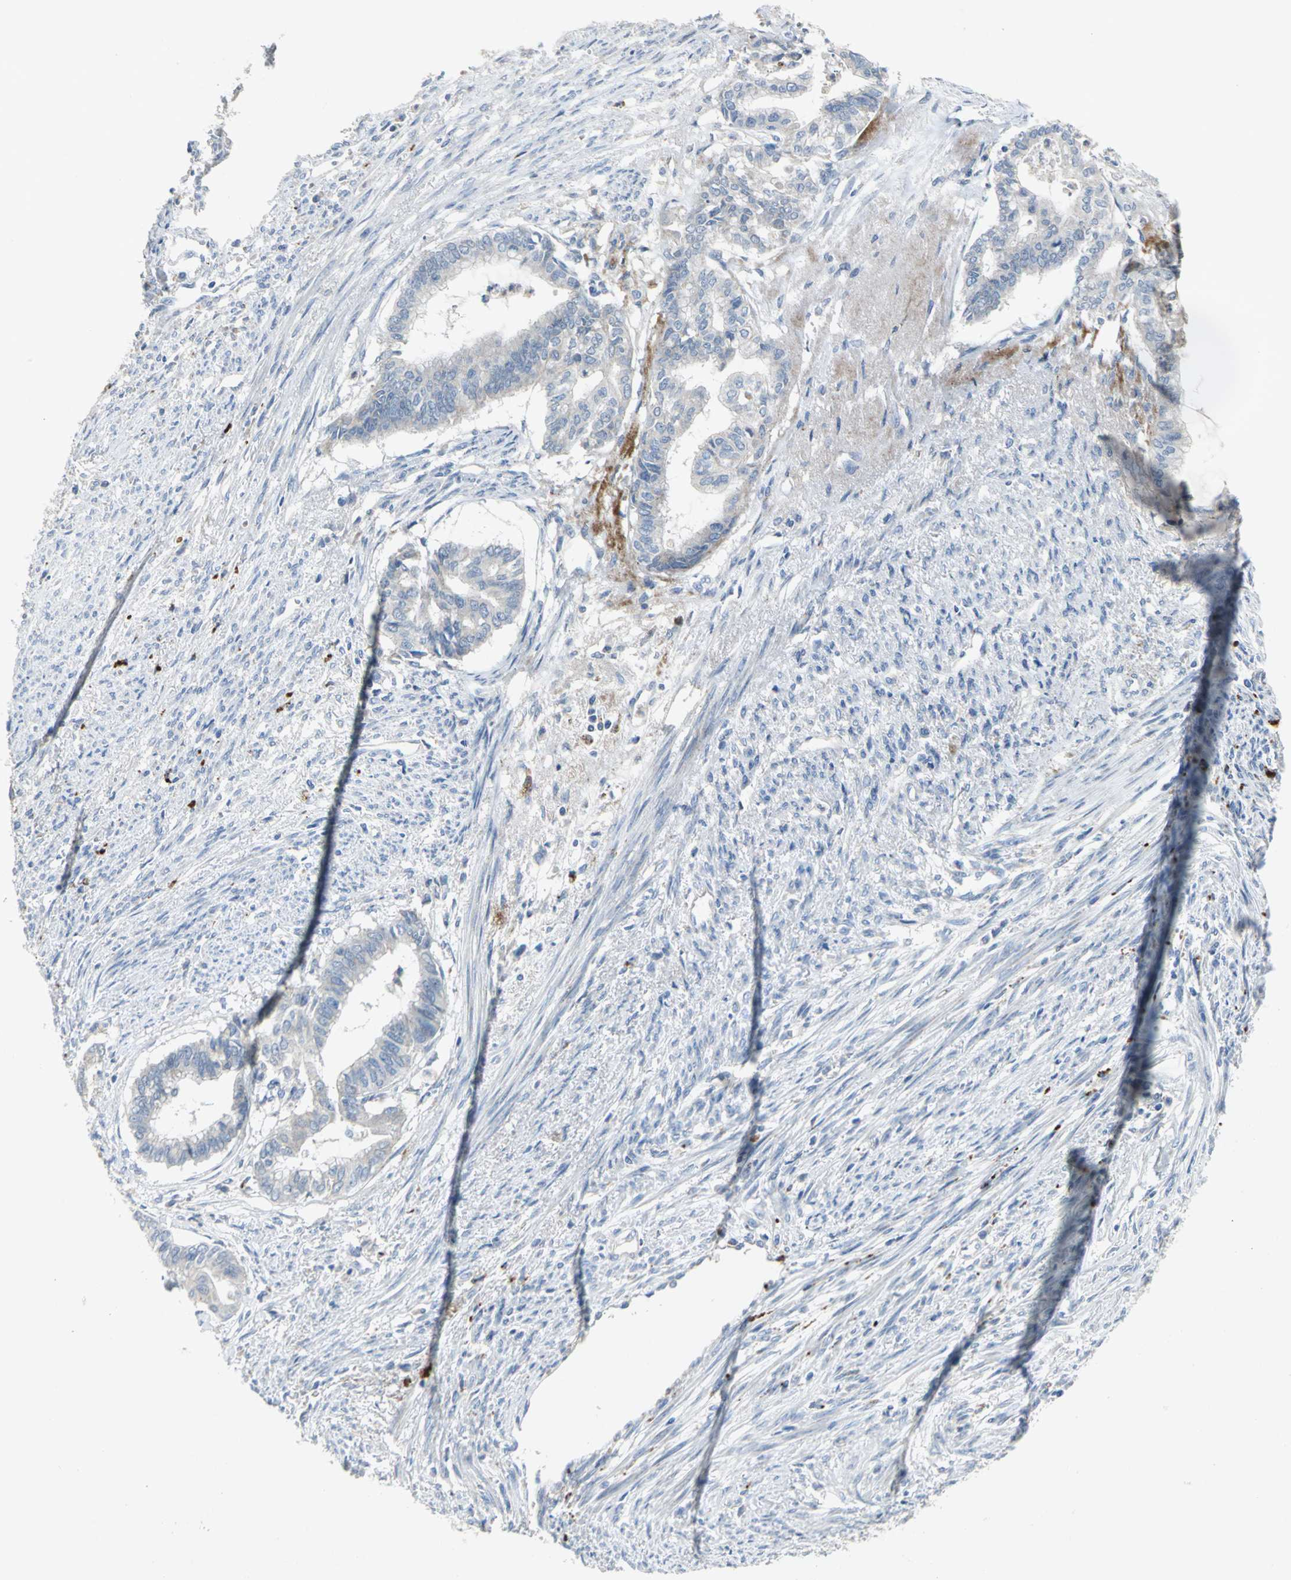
{"staining": {"intensity": "negative", "quantity": "none", "location": "none"}, "tissue": "endometrial cancer", "cell_type": "Tumor cells", "image_type": "cancer", "snomed": [{"axis": "morphology", "description": "Adenocarcinoma, NOS"}, {"axis": "topography", "description": "Endometrium"}], "caption": "Protein analysis of endometrial cancer exhibits no significant expression in tumor cells. The staining was performed using DAB (3,3'-diaminobenzidine) to visualize the protein expression in brown, while the nuclei were stained in blue with hematoxylin (Magnification: 20x).", "gene": "SPPL2B", "patient": {"sex": "female", "age": 79}}